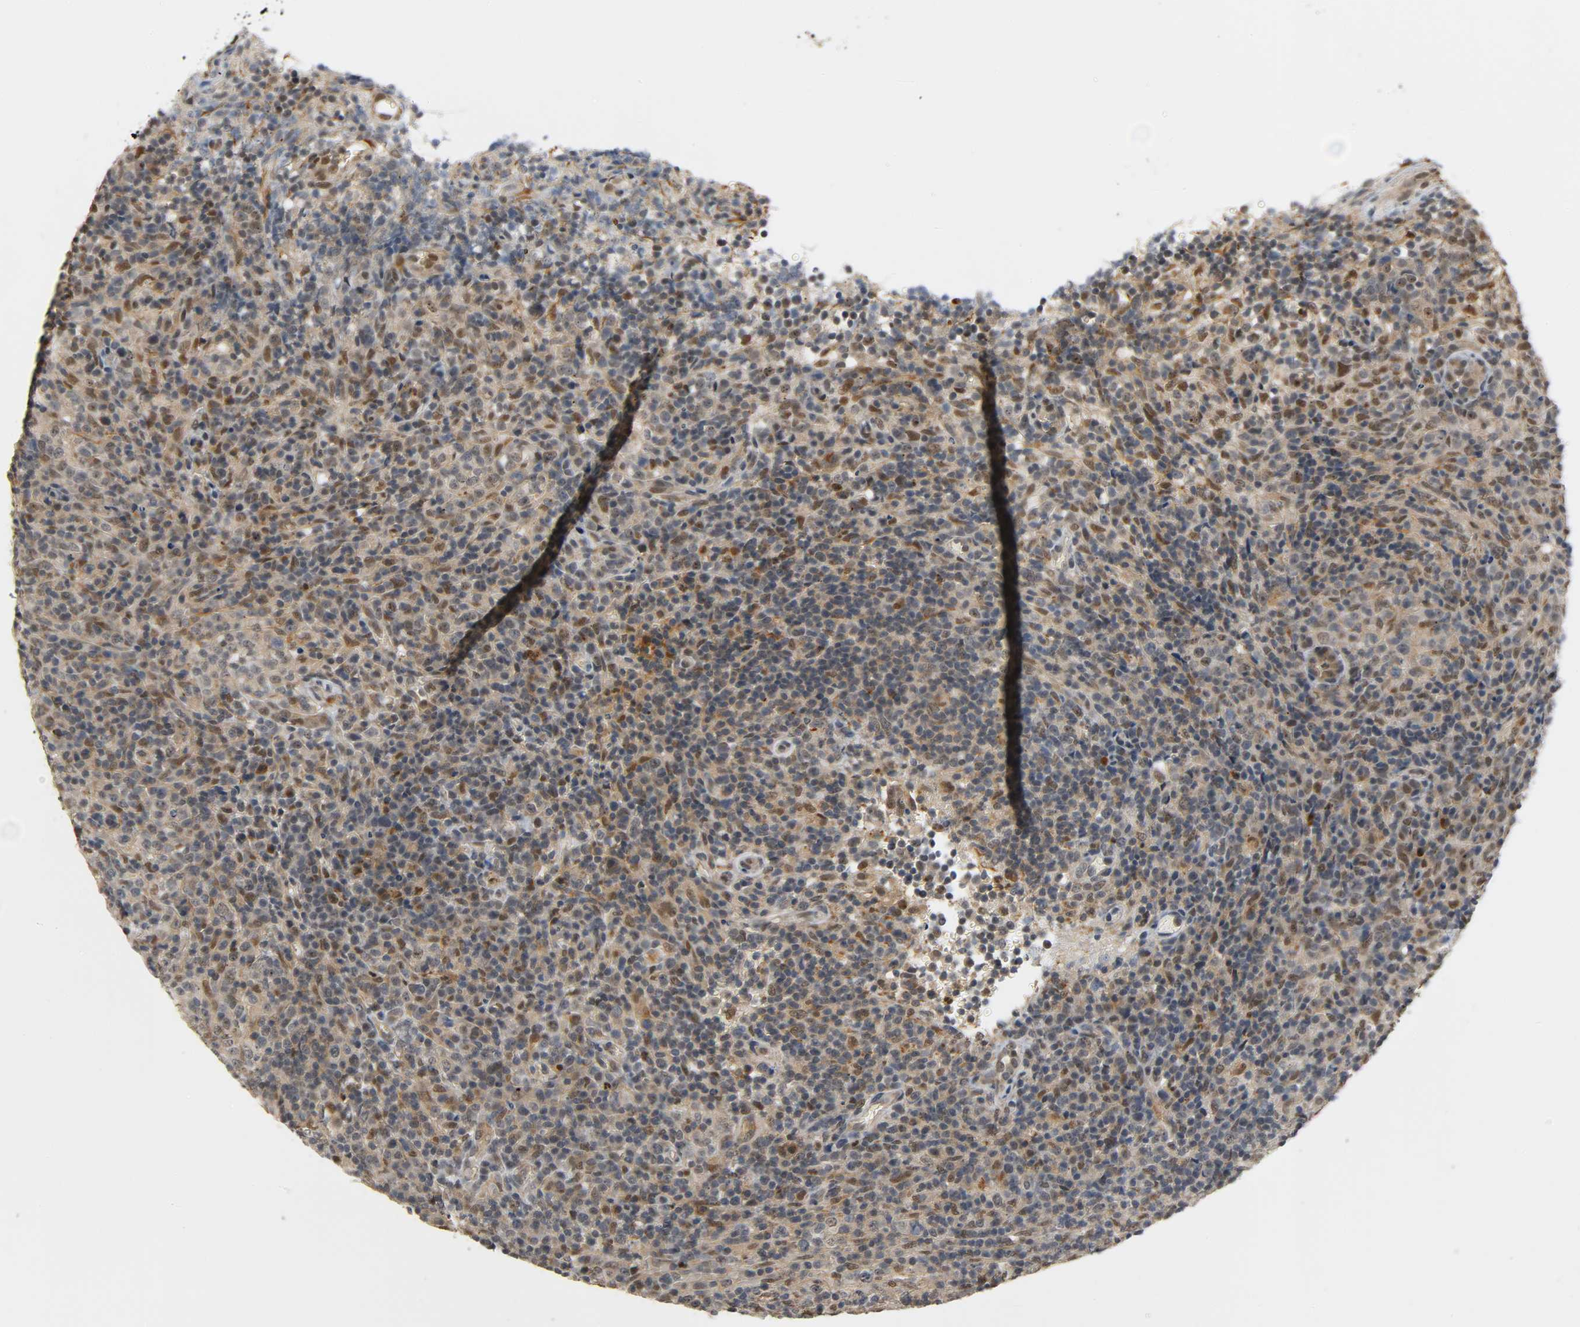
{"staining": {"intensity": "moderate", "quantity": "25%-75%", "location": "cytoplasmic/membranous,nuclear"}, "tissue": "lymphoma", "cell_type": "Tumor cells", "image_type": "cancer", "snomed": [{"axis": "morphology", "description": "Malignant lymphoma, non-Hodgkin's type, High grade"}, {"axis": "topography", "description": "Lymph node"}], "caption": "High-grade malignant lymphoma, non-Hodgkin's type stained with IHC demonstrates moderate cytoplasmic/membranous and nuclear positivity in approximately 25%-75% of tumor cells.", "gene": "ZFPM2", "patient": {"sex": "female", "age": 76}}